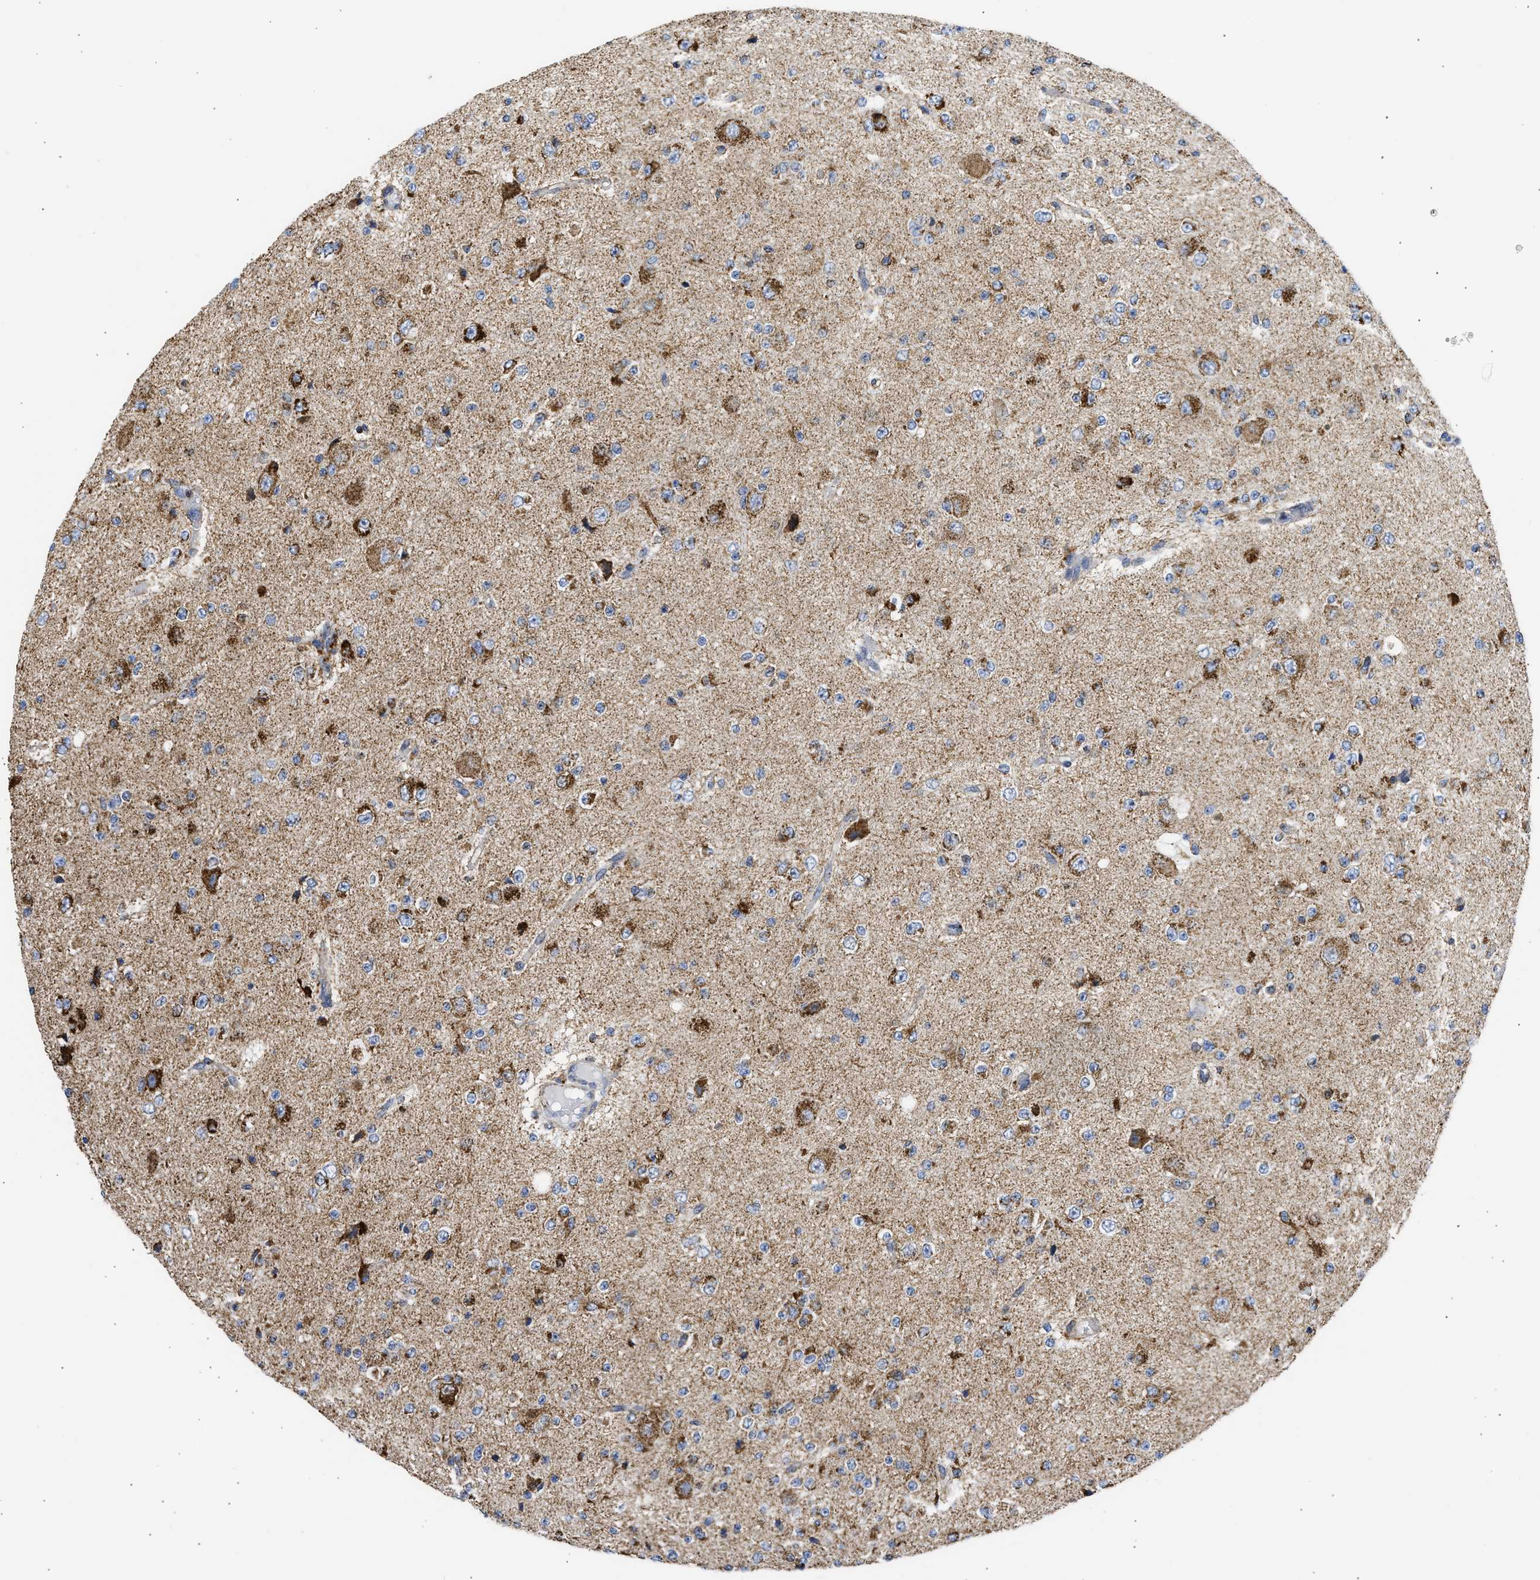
{"staining": {"intensity": "strong", "quantity": "25%-75%", "location": "cytoplasmic/membranous"}, "tissue": "glioma", "cell_type": "Tumor cells", "image_type": "cancer", "snomed": [{"axis": "morphology", "description": "Glioma, malignant, High grade"}, {"axis": "topography", "description": "pancreas cauda"}], "caption": "Immunohistochemical staining of malignant glioma (high-grade) demonstrates high levels of strong cytoplasmic/membranous protein staining in approximately 25%-75% of tumor cells.", "gene": "CYCS", "patient": {"sex": "male", "age": 60}}